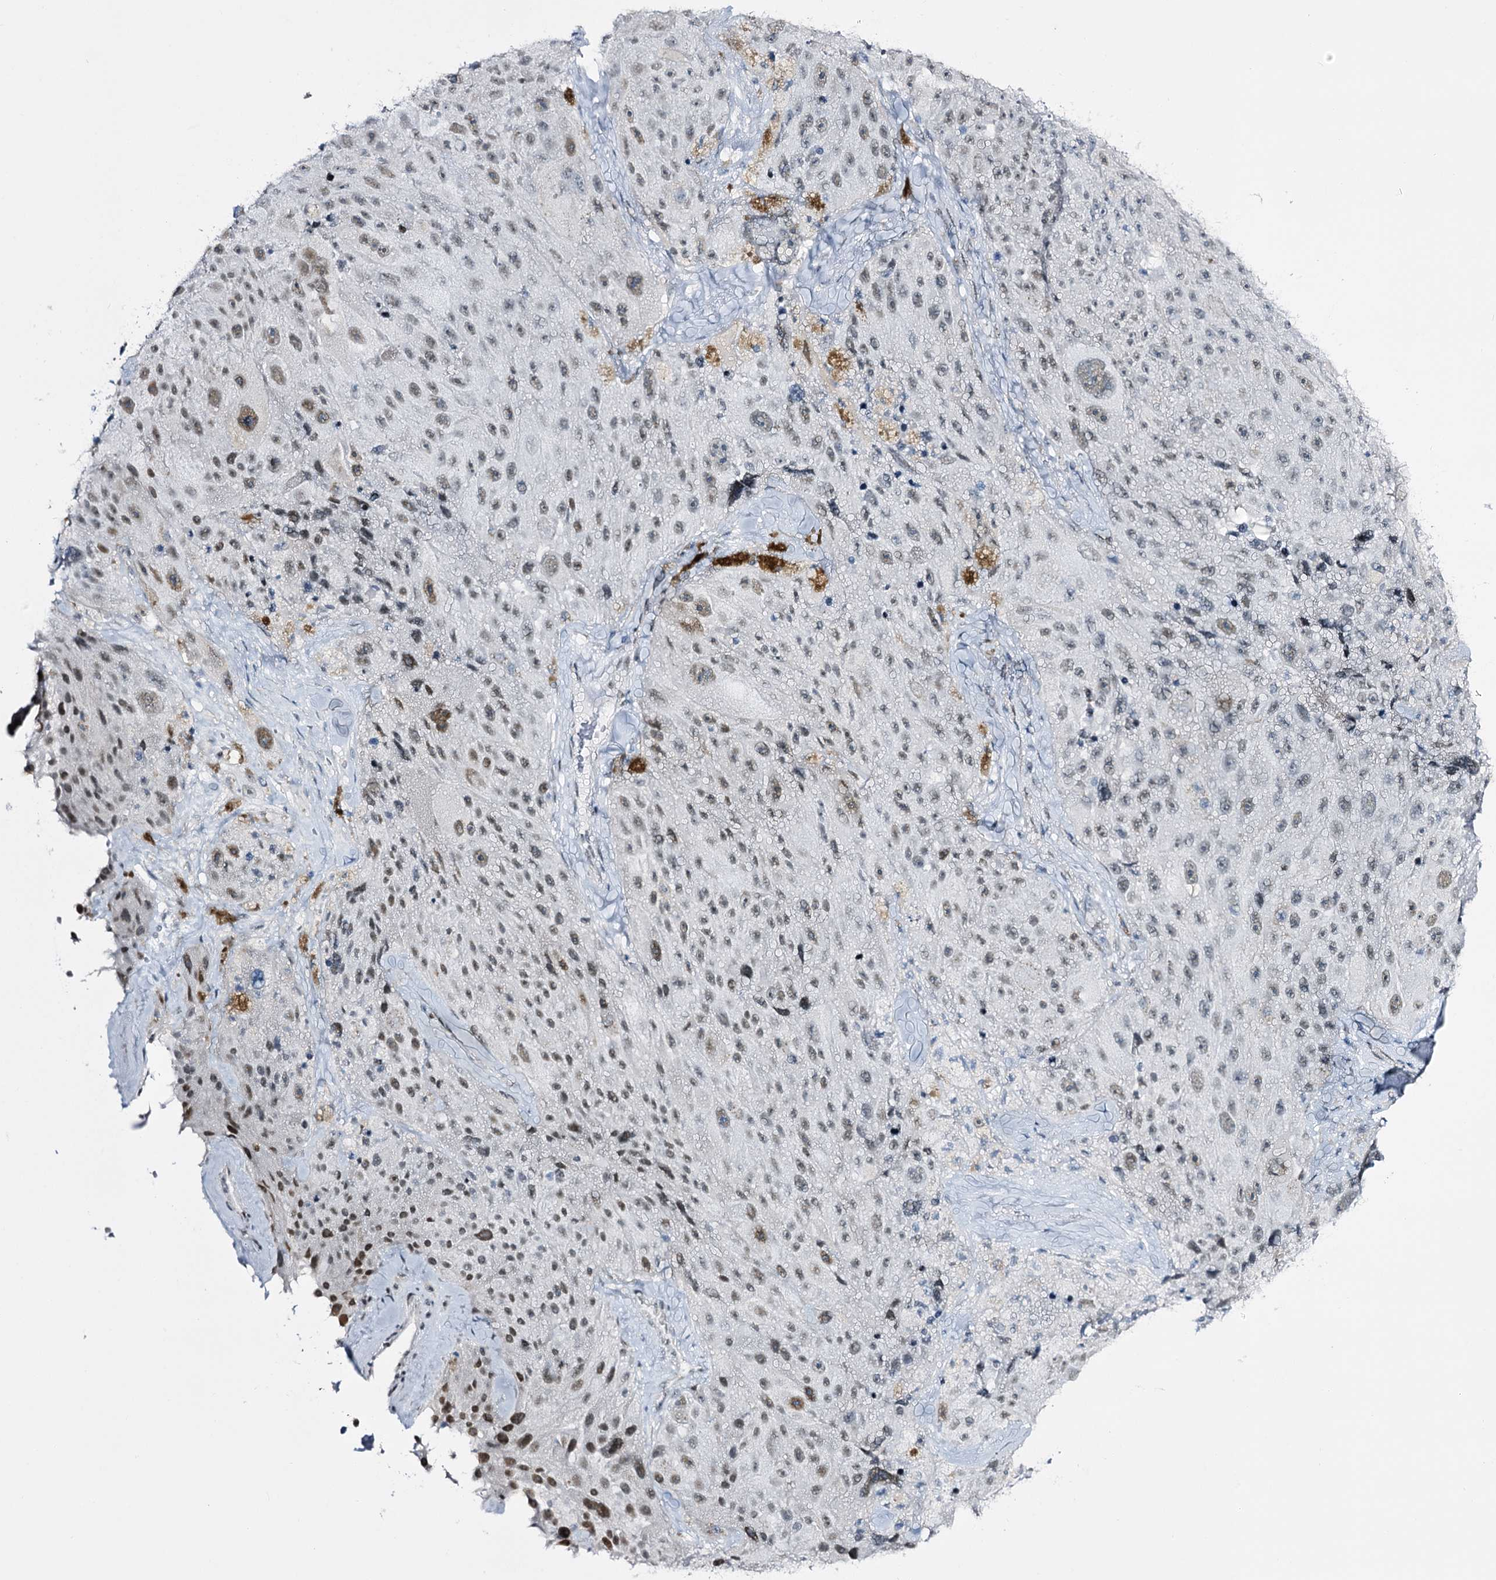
{"staining": {"intensity": "moderate", "quantity": "<25%", "location": "nuclear"}, "tissue": "melanoma", "cell_type": "Tumor cells", "image_type": "cancer", "snomed": [{"axis": "morphology", "description": "Malignant melanoma, Metastatic site"}, {"axis": "topography", "description": "Lymph node"}], "caption": "A photomicrograph of human melanoma stained for a protein shows moderate nuclear brown staining in tumor cells.", "gene": "RBM15B", "patient": {"sex": "male", "age": 62}}